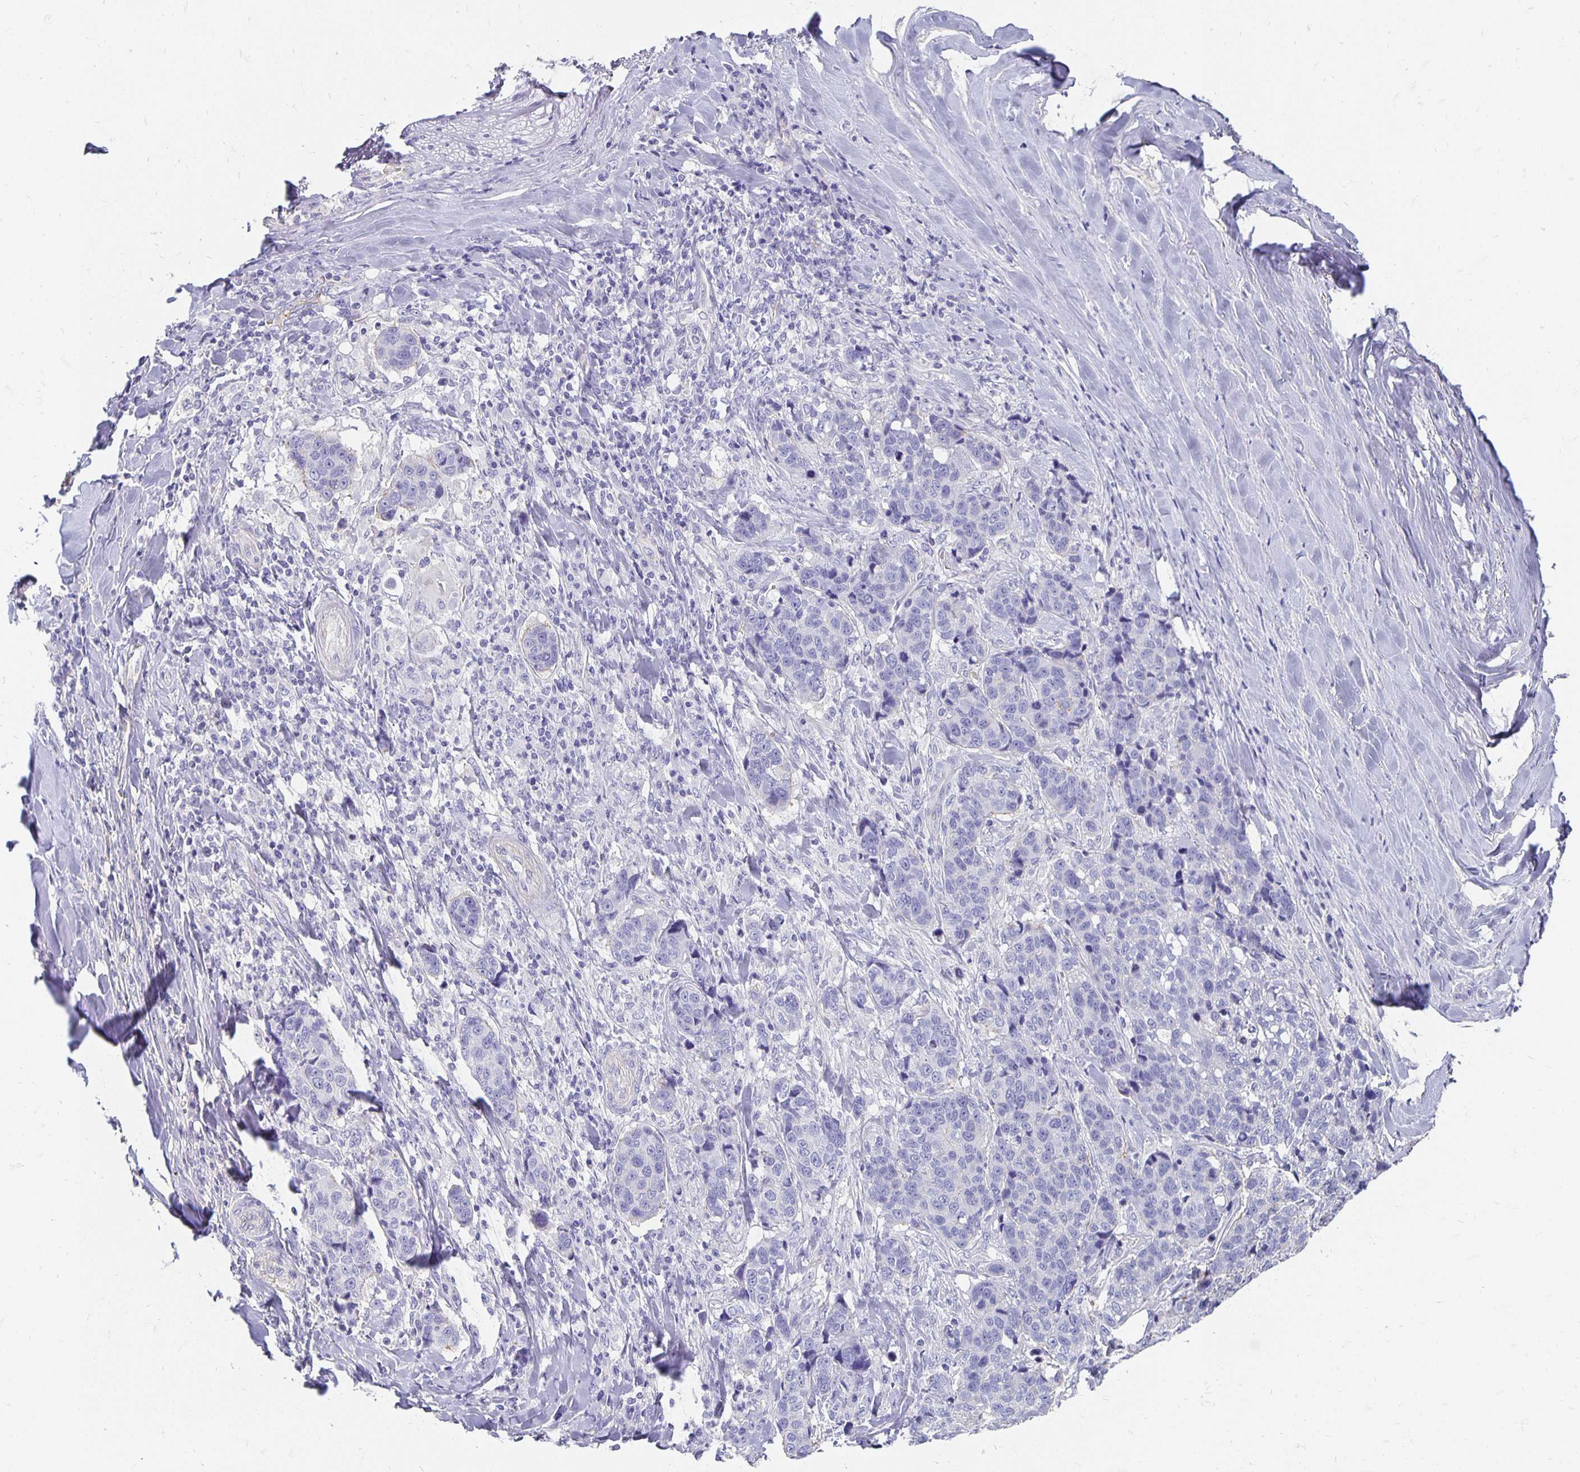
{"staining": {"intensity": "negative", "quantity": "none", "location": "none"}, "tissue": "lung cancer", "cell_type": "Tumor cells", "image_type": "cancer", "snomed": [{"axis": "morphology", "description": "Squamous cell carcinoma, NOS"}, {"axis": "topography", "description": "Lymph node"}, {"axis": "topography", "description": "Lung"}], "caption": "Immunohistochemical staining of squamous cell carcinoma (lung) demonstrates no significant expression in tumor cells. (DAB (3,3'-diaminobenzidine) IHC with hematoxylin counter stain).", "gene": "APOB", "patient": {"sex": "male", "age": 61}}